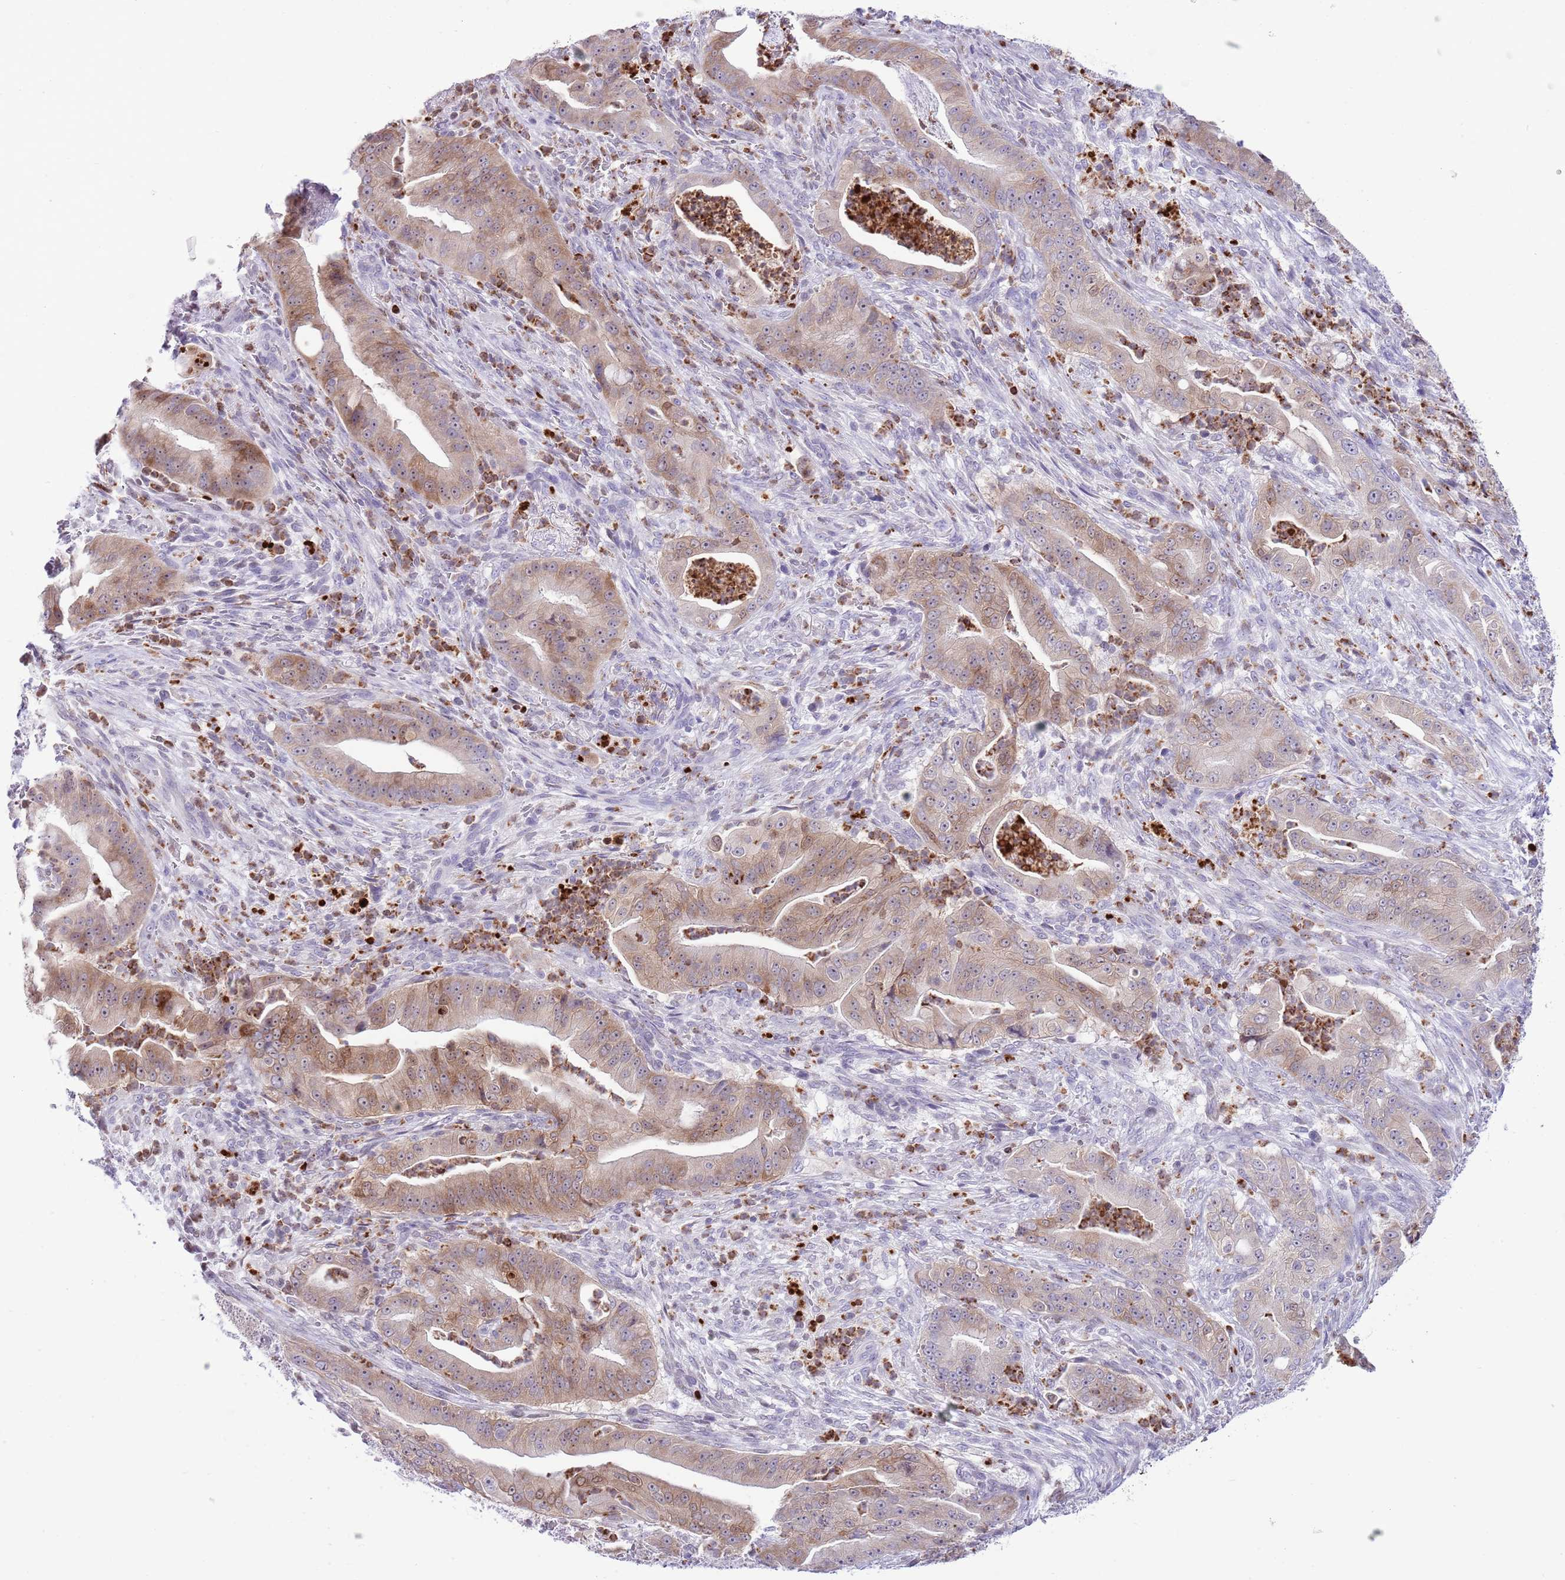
{"staining": {"intensity": "moderate", "quantity": ">75%", "location": "cytoplasmic/membranous,nuclear"}, "tissue": "pancreatic cancer", "cell_type": "Tumor cells", "image_type": "cancer", "snomed": [{"axis": "morphology", "description": "Adenocarcinoma, NOS"}, {"axis": "topography", "description": "Pancreas"}], "caption": "Protein expression analysis of human pancreatic adenocarcinoma reveals moderate cytoplasmic/membranous and nuclear staining in approximately >75% of tumor cells. (DAB (3,3'-diaminobenzidine) = brown stain, brightfield microscopy at high magnification).", "gene": "PRR15", "patient": {"sex": "male", "age": 71}}